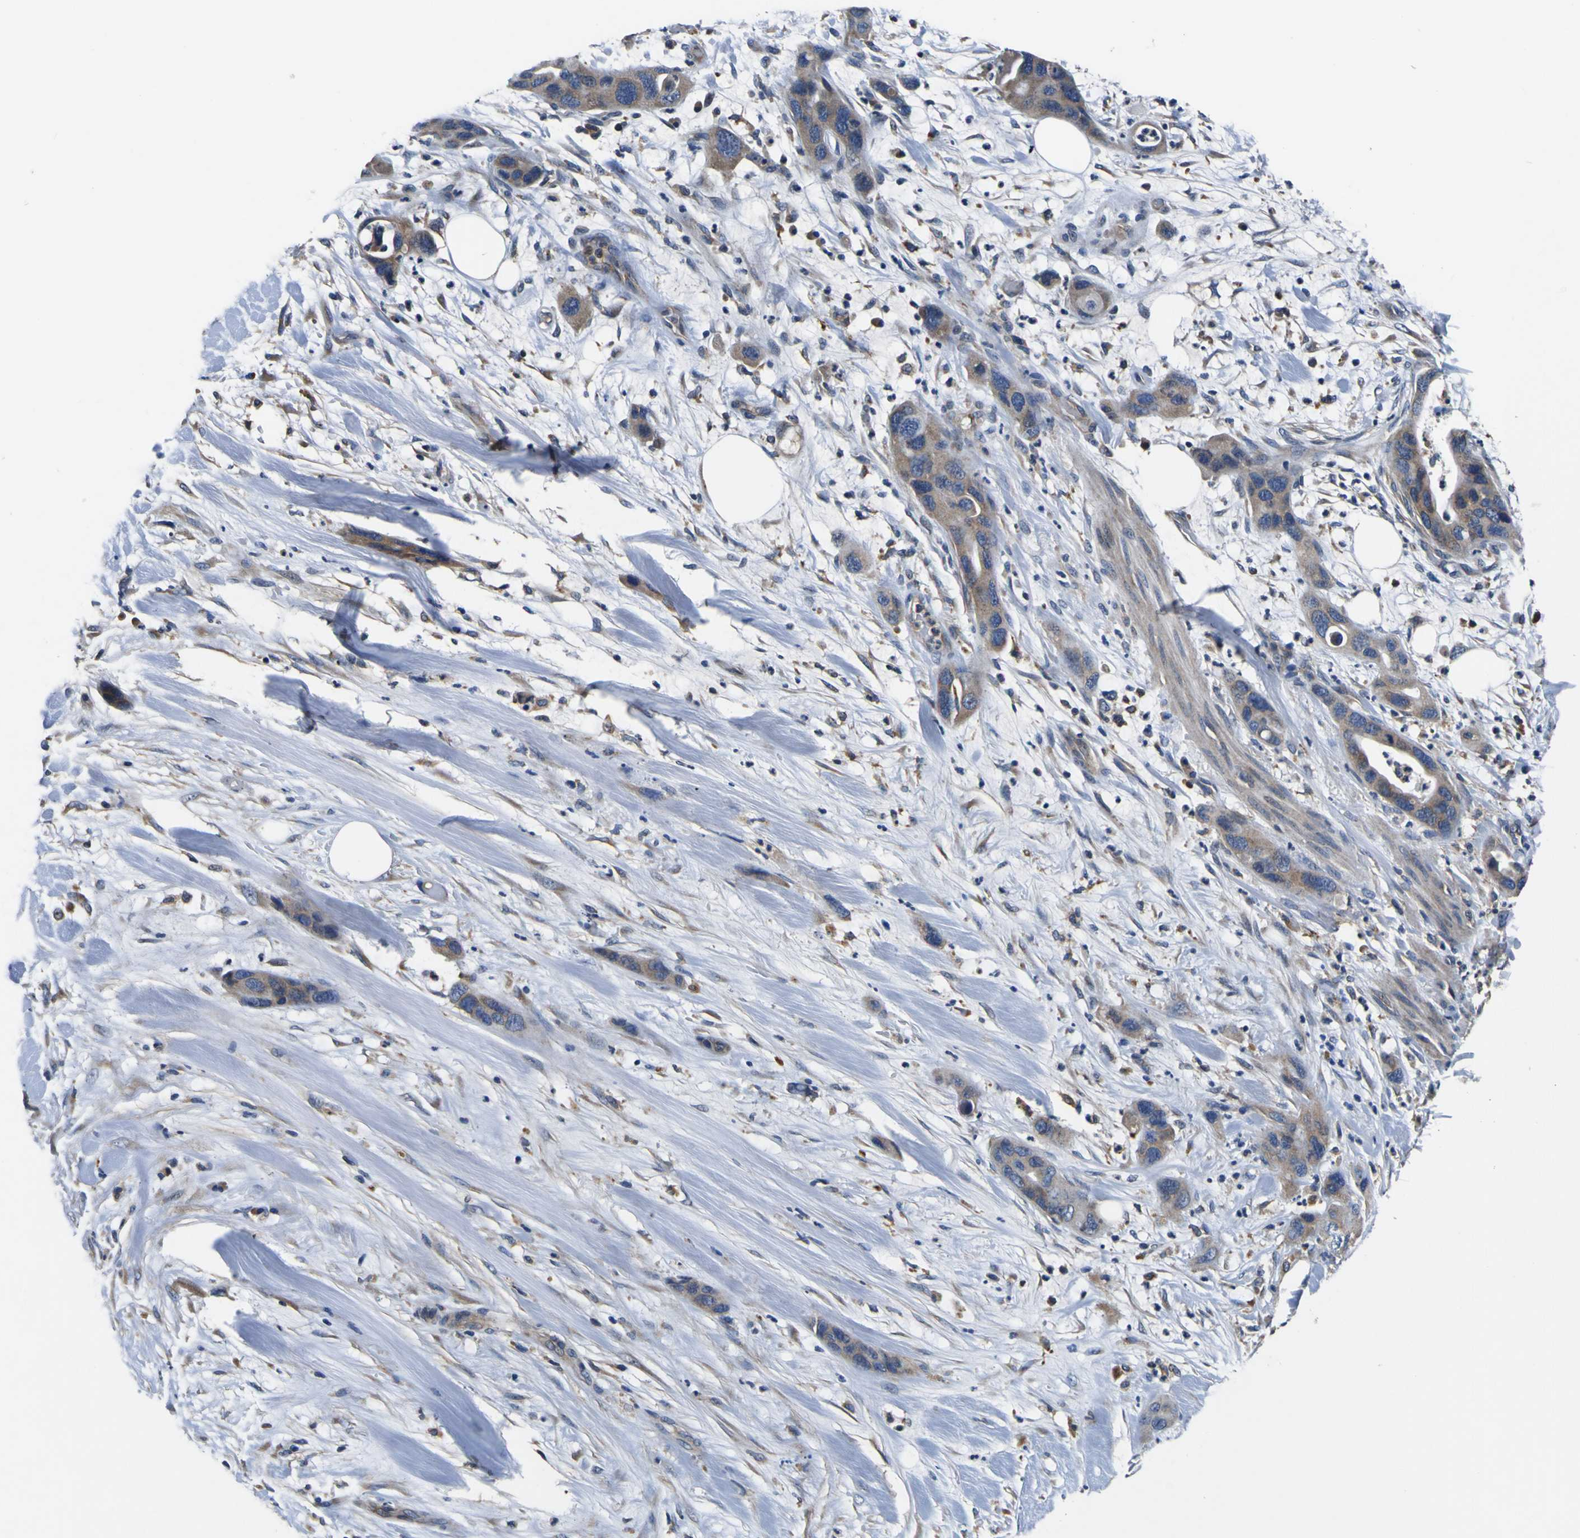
{"staining": {"intensity": "moderate", "quantity": ">75%", "location": "cytoplasmic/membranous"}, "tissue": "pancreatic cancer", "cell_type": "Tumor cells", "image_type": "cancer", "snomed": [{"axis": "morphology", "description": "Adenocarcinoma, NOS"}, {"axis": "topography", "description": "Pancreas"}], "caption": "There is medium levels of moderate cytoplasmic/membranous positivity in tumor cells of pancreatic adenocarcinoma, as demonstrated by immunohistochemical staining (brown color).", "gene": "EPHB4", "patient": {"sex": "female", "age": 71}}